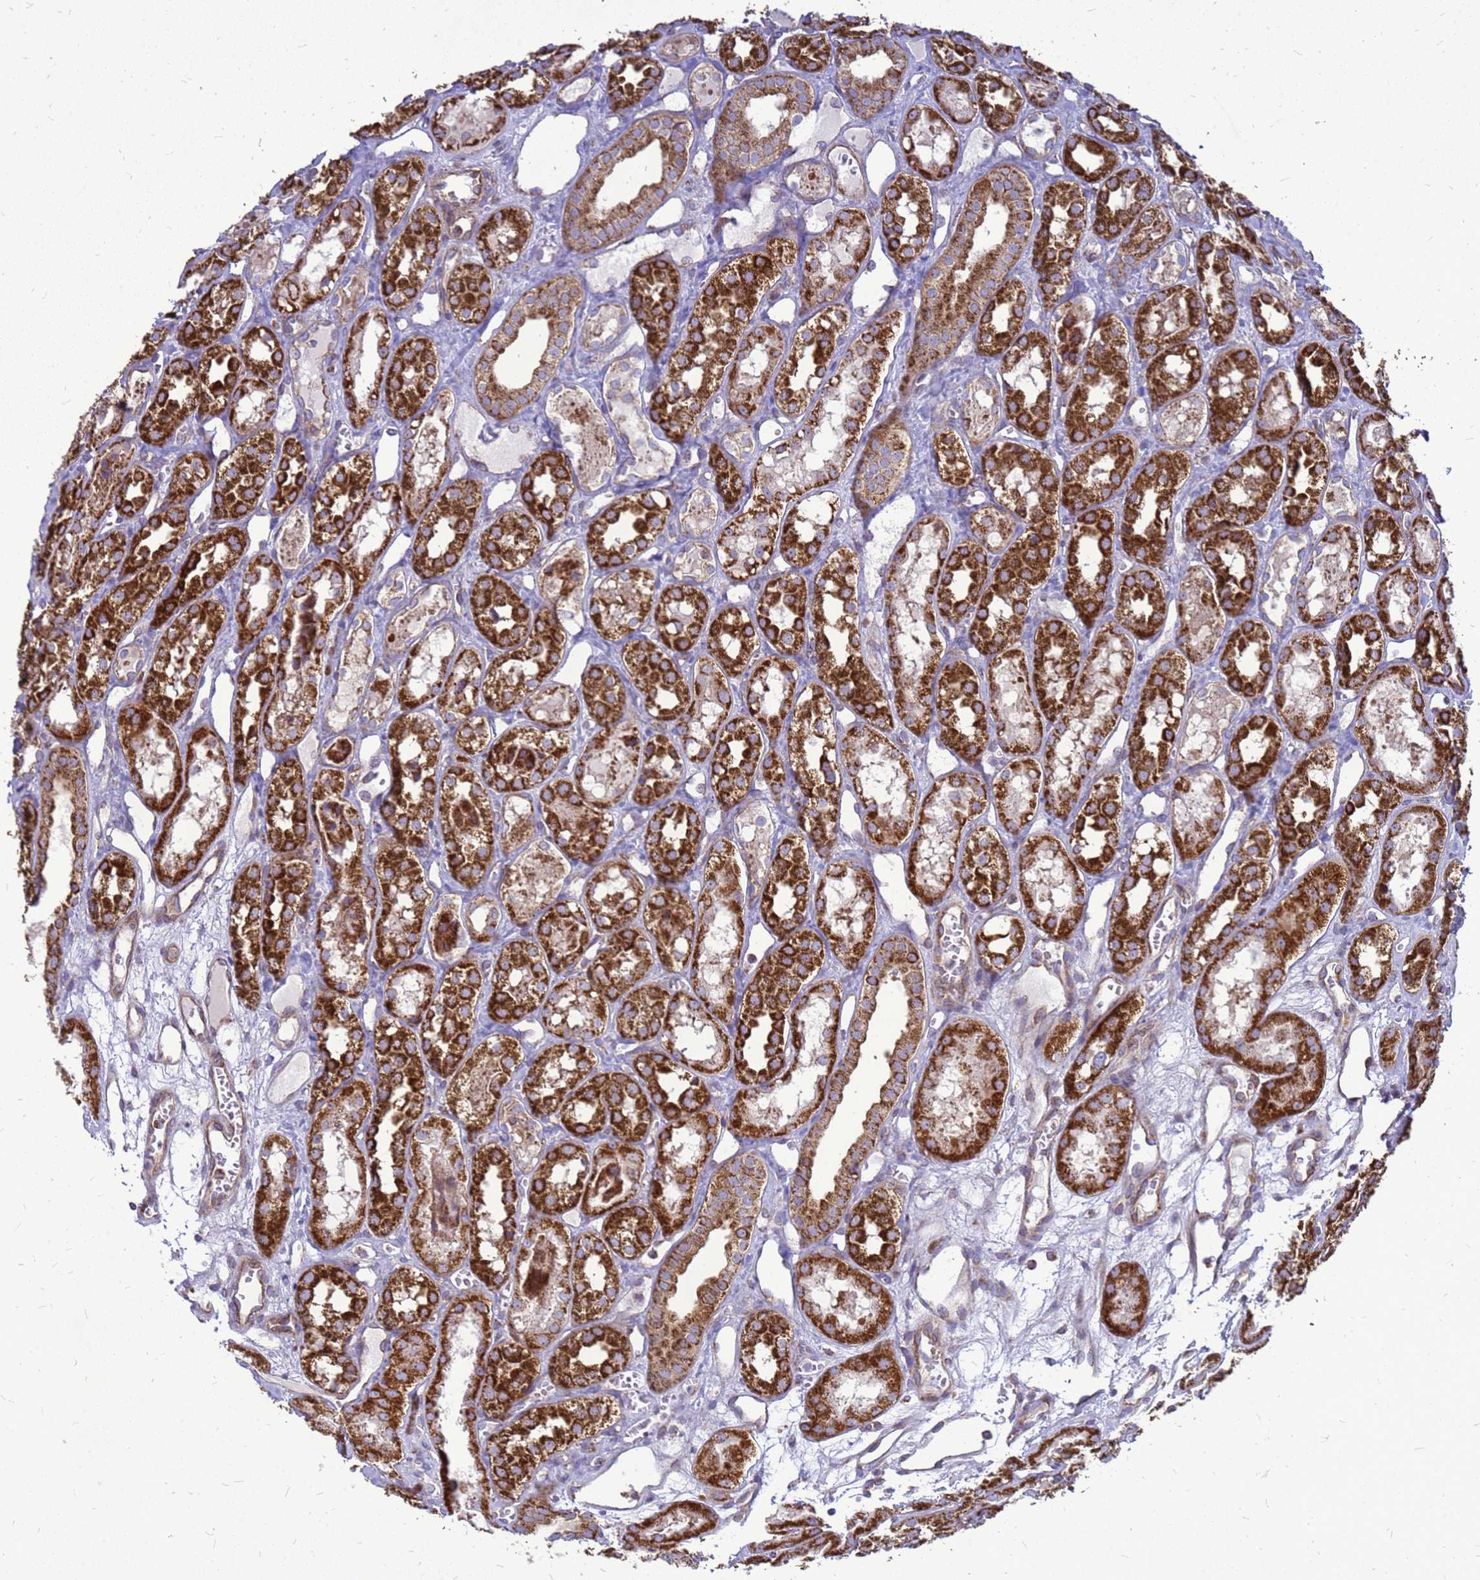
{"staining": {"intensity": "weak", "quantity": "25%-75%", "location": "cytoplasmic/membranous"}, "tissue": "kidney", "cell_type": "Cells in glomeruli", "image_type": "normal", "snomed": [{"axis": "morphology", "description": "Normal tissue, NOS"}, {"axis": "topography", "description": "Kidney"}], "caption": "Immunohistochemistry (IHC) histopathology image of benign human kidney stained for a protein (brown), which reveals low levels of weak cytoplasmic/membranous positivity in about 25%-75% of cells in glomeruli.", "gene": "FSTL4", "patient": {"sex": "male", "age": 16}}